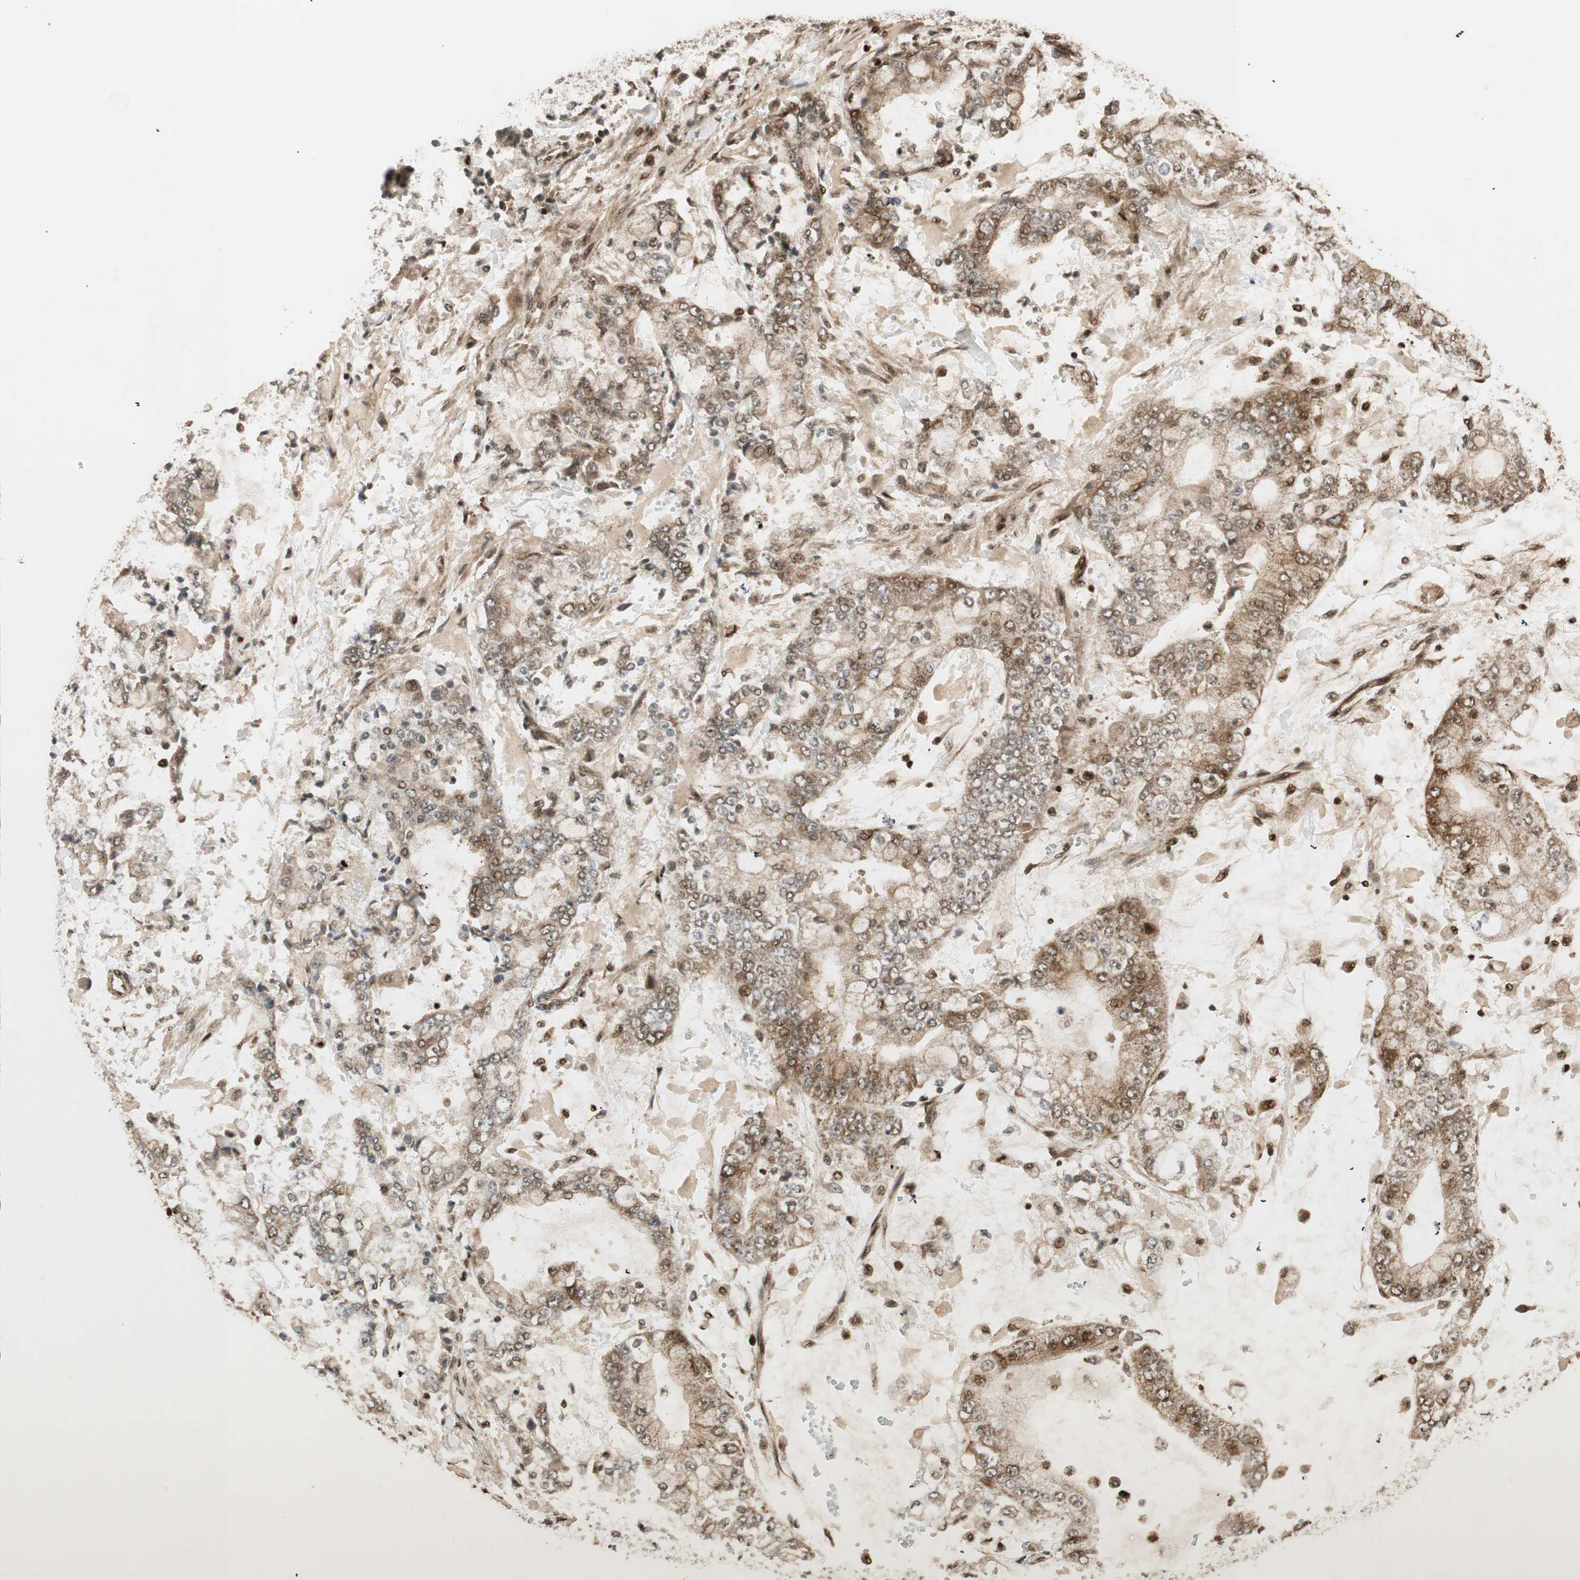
{"staining": {"intensity": "moderate", "quantity": ">75%", "location": "cytoplasmic/membranous,nuclear"}, "tissue": "stomach cancer", "cell_type": "Tumor cells", "image_type": "cancer", "snomed": [{"axis": "morphology", "description": "Adenocarcinoma, NOS"}, {"axis": "topography", "description": "Stomach"}], "caption": "Human adenocarcinoma (stomach) stained with a protein marker reveals moderate staining in tumor cells.", "gene": "RPA3", "patient": {"sex": "male", "age": 76}}